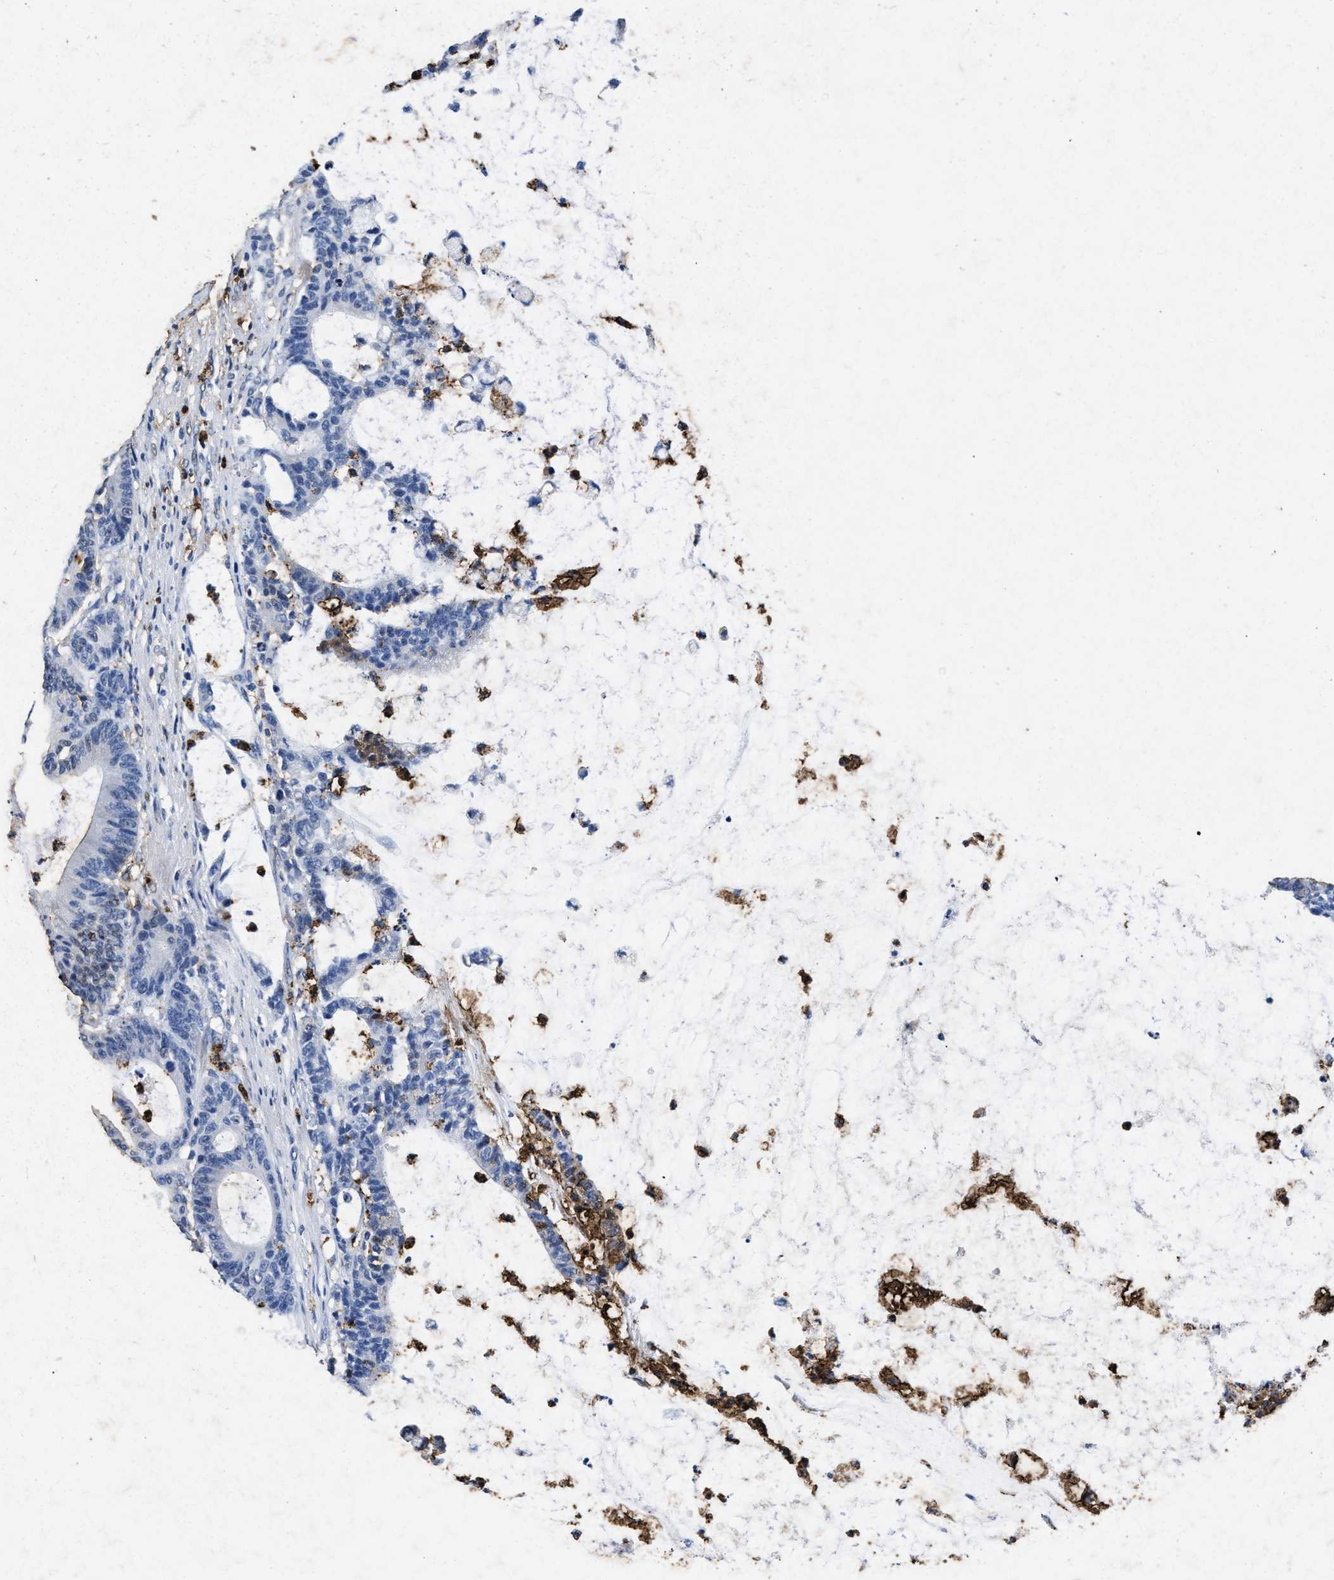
{"staining": {"intensity": "negative", "quantity": "none", "location": "none"}, "tissue": "colorectal cancer", "cell_type": "Tumor cells", "image_type": "cancer", "snomed": [{"axis": "morphology", "description": "Adenocarcinoma, NOS"}, {"axis": "topography", "description": "Colon"}], "caption": "Histopathology image shows no significant protein positivity in tumor cells of colorectal cancer.", "gene": "LTB4R2", "patient": {"sex": "female", "age": 84}}